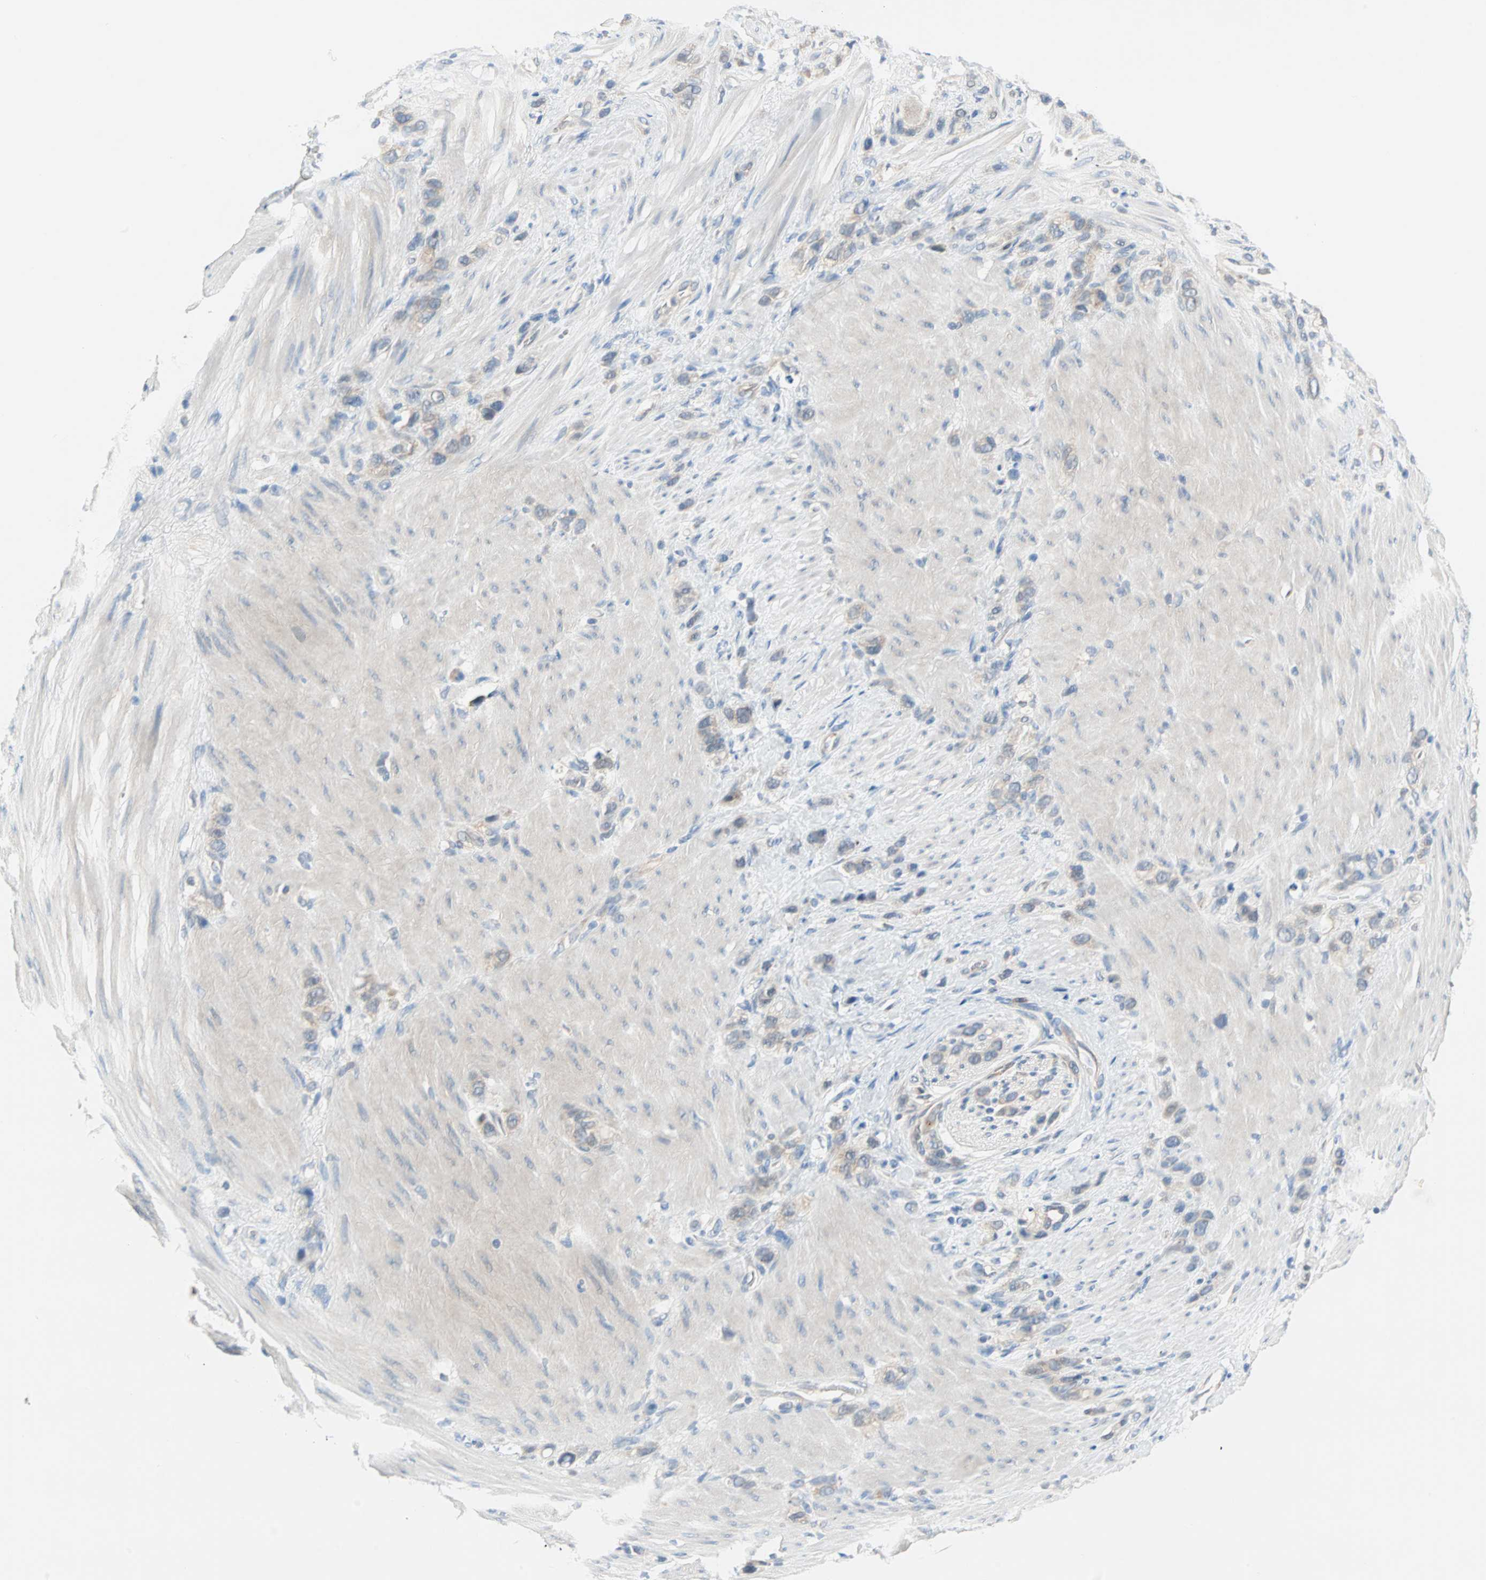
{"staining": {"intensity": "moderate", "quantity": "25%-75%", "location": "cytoplasmic/membranous"}, "tissue": "stomach cancer", "cell_type": "Tumor cells", "image_type": "cancer", "snomed": [{"axis": "morphology", "description": "Normal tissue, NOS"}, {"axis": "morphology", "description": "Adenocarcinoma, NOS"}, {"axis": "morphology", "description": "Adenocarcinoma, High grade"}, {"axis": "topography", "description": "Stomach, upper"}, {"axis": "topography", "description": "Stomach"}], "caption": "Immunohistochemical staining of high-grade adenocarcinoma (stomach) demonstrates medium levels of moderate cytoplasmic/membranous positivity in approximately 25%-75% of tumor cells.", "gene": "MPI", "patient": {"sex": "female", "age": 65}}